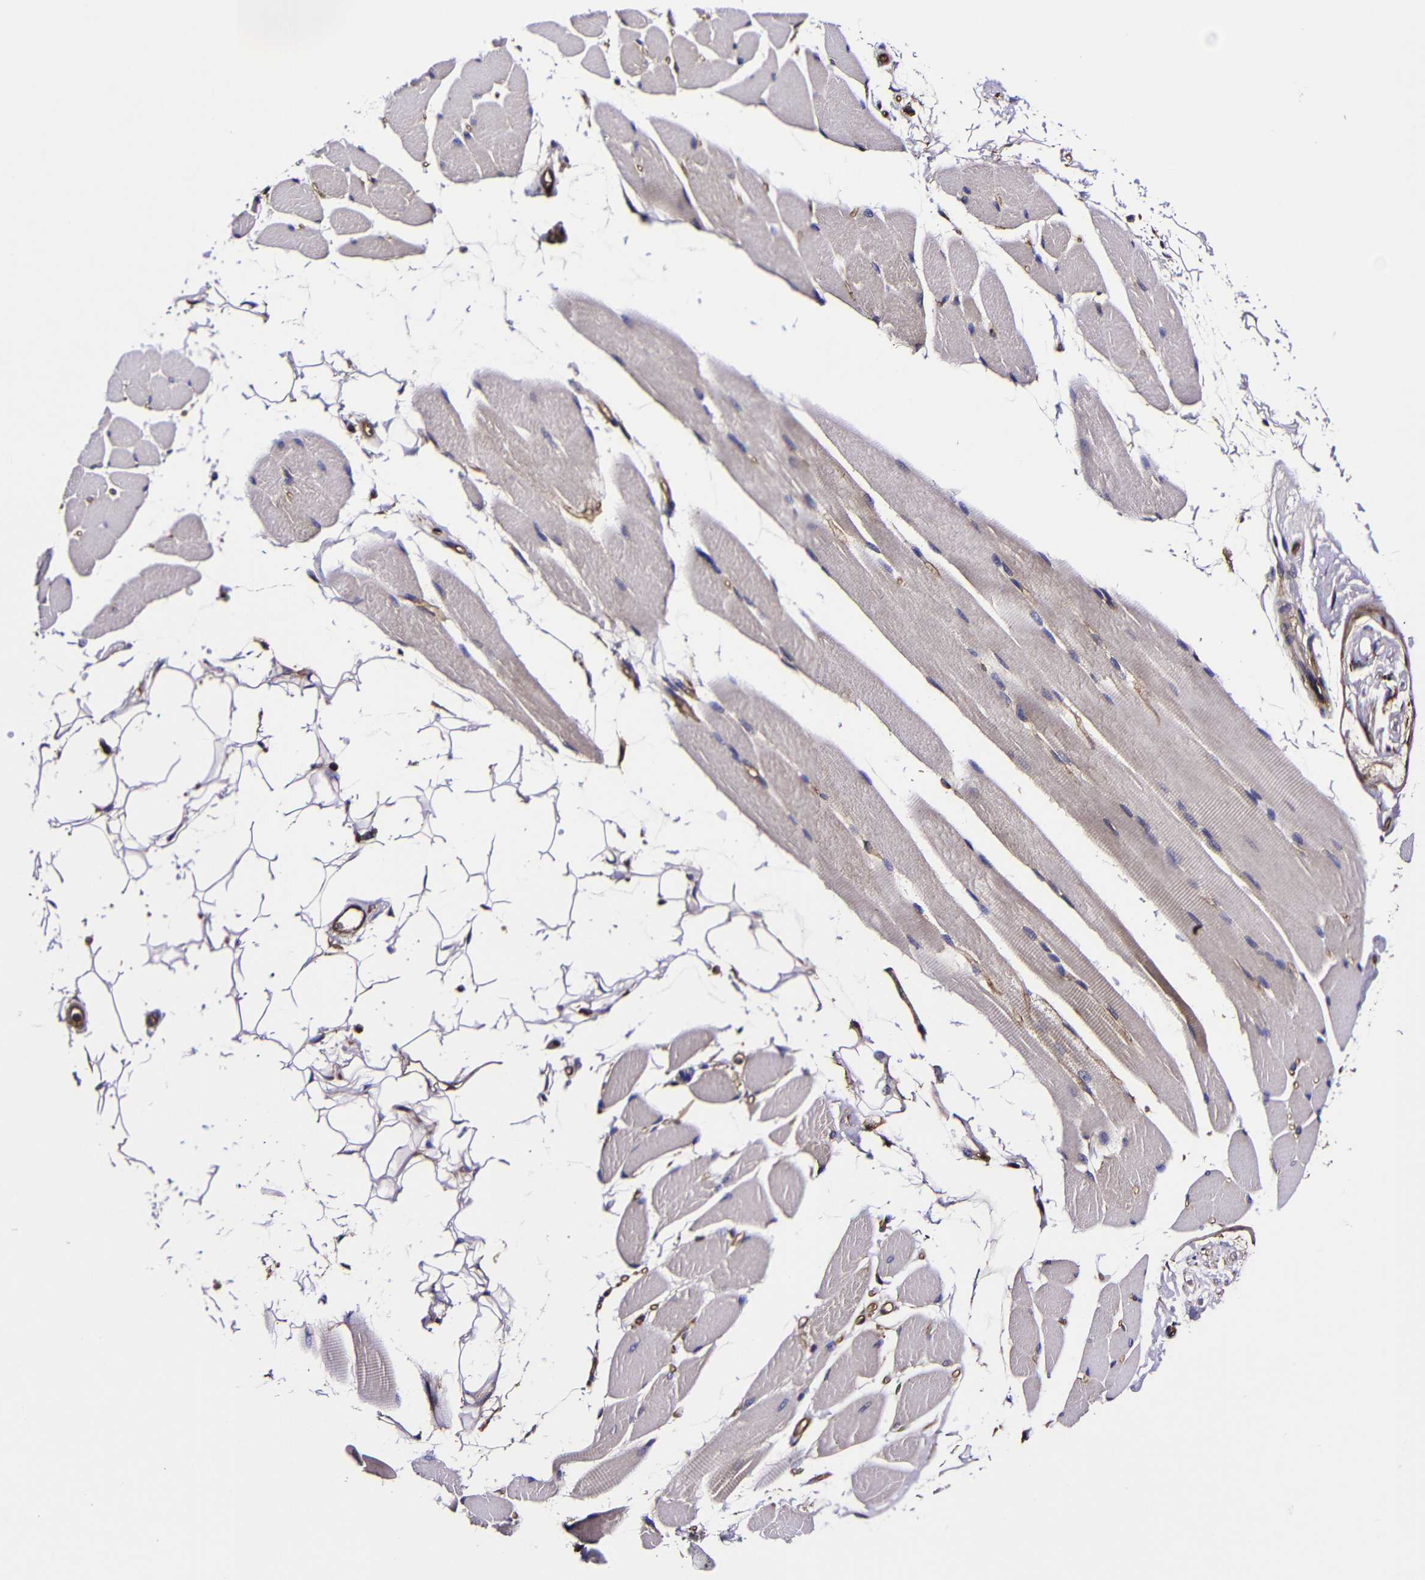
{"staining": {"intensity": "weak", "quantity": "<25%", "location": "cytoplasmic/membranous"}, "tissue": "skeletal muscle", "cell_type": "Myocytes", "image_type": "normal", "snomed": [{"axis": "morphology", "description": "Normal tissue, NOS"}, {"axis": "topography", "description": "Skeletal muscle"}, {"axis": "topography", "description": "Oral tissue"}, {"axis": "topography", "description": "Peripheral nerve tissue"}], "caption": "This histopathology image is of unremarkable skeletal muscle stained with IHC to label a protein in brown with the nuclei are counter-stained blue. There is no positivity in myocytes.", "gene": "MSN", "patient": {"sex": "female", "age": 84}}